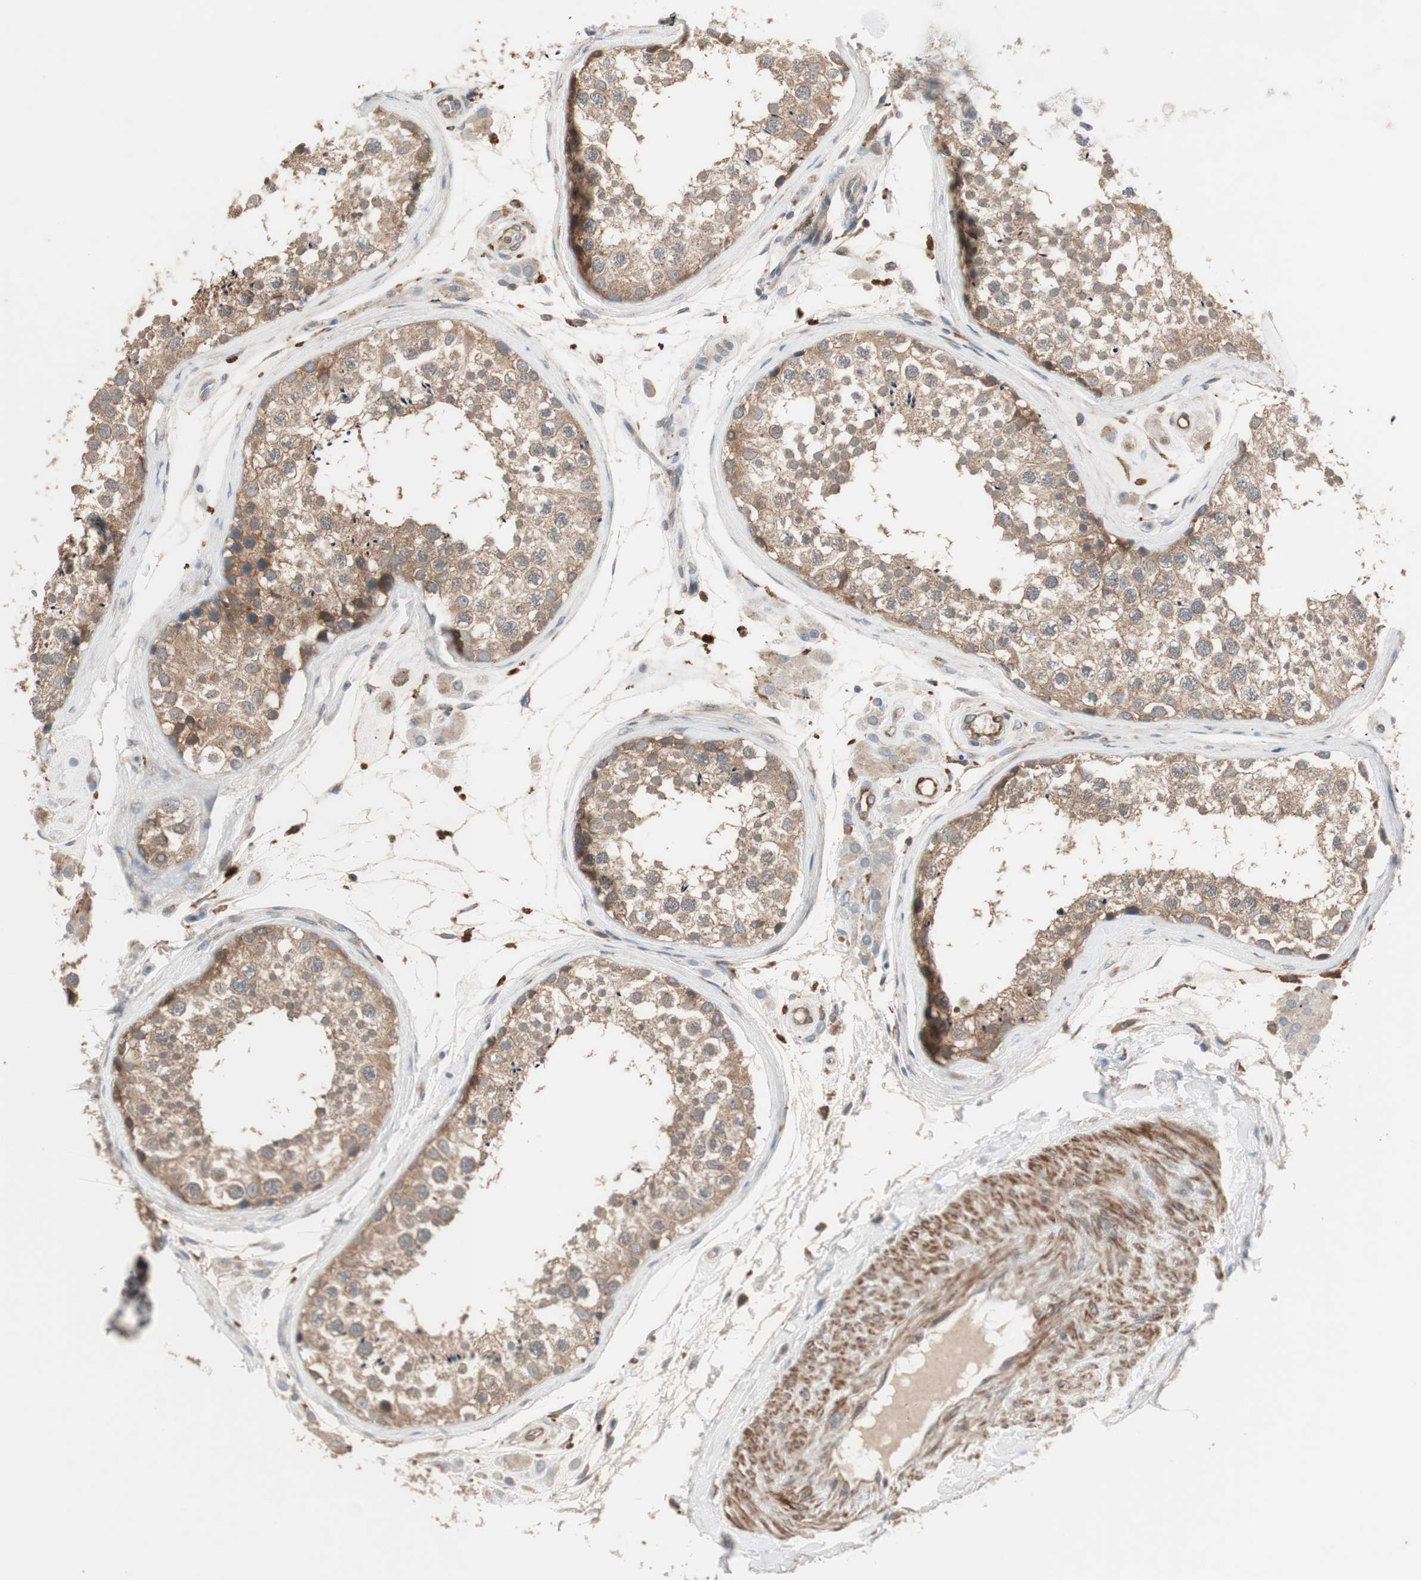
{"staining": {"intensity": "moderate", "quantity": ">75%", "location": "cytoplasmic/membranous"}, "tissue": "testis", "cell_type": "Cells in seminiferous ducts", "image_type": "normal", "snomed": [{"axis": "morphology", "description": "Normal tissue, NOS"}, {"axis": "topography", "description": "Testis"}], "caption": "The micrograph demonstrates a brown stain indicating the presence of a protein in the cytoplasmic/membranous of cells in seminiferous ducts in testis. (DAB (3,3'-diaminobenzidine) IHC, brown staining for protein, blue staining for nuclei).", "gene": "STAB1", "patient": {"sex": "male", "age": 46}}